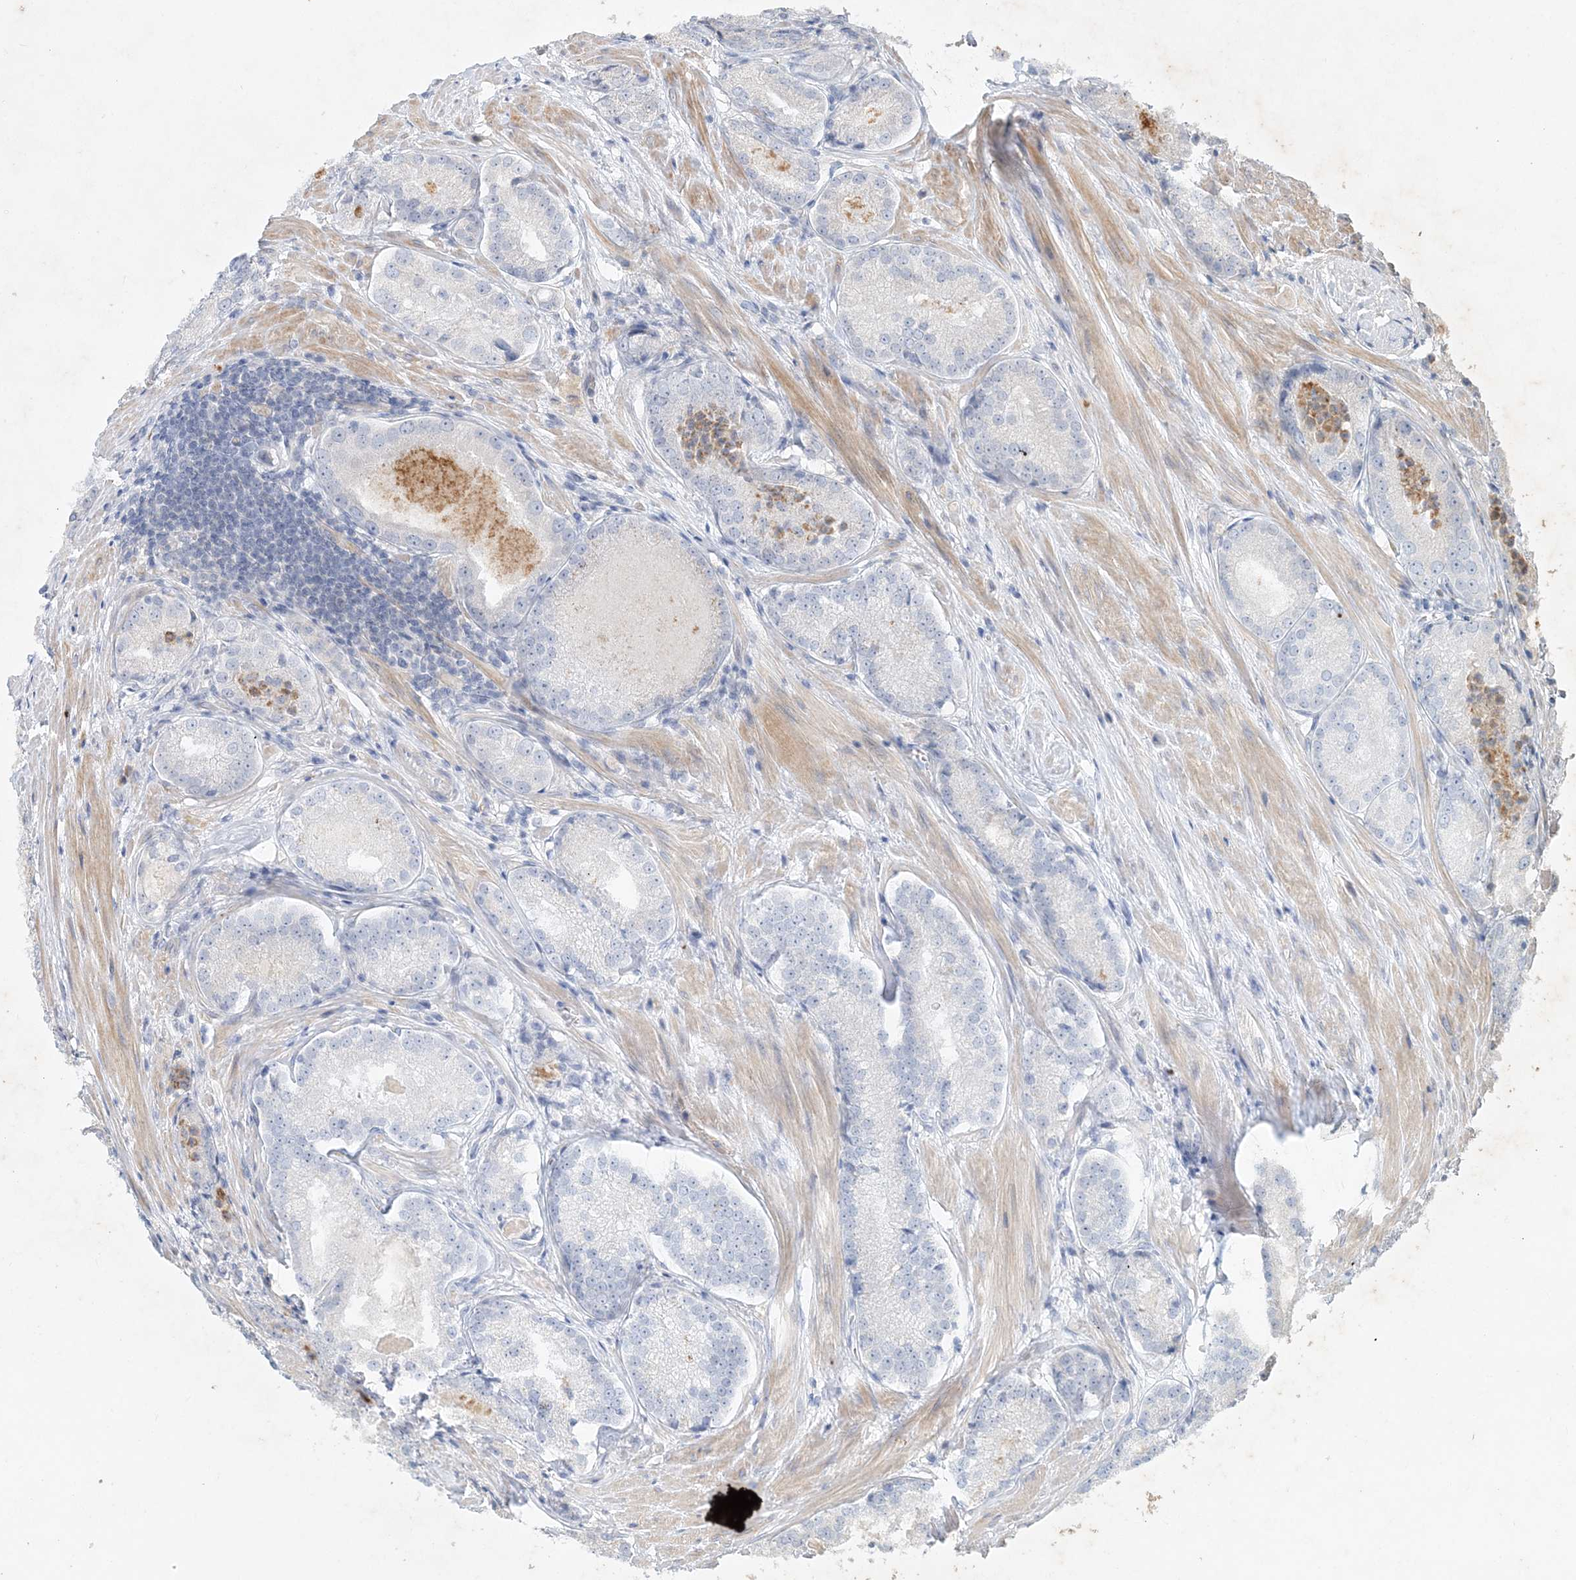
{"staining": {"intensity": "negative", "quantity": "none", "location": "none"}, "tissue": "prostate cancer", "cell_type": "Tumor cells", "image_type": "cancer", "snomed": [{"axis": "morphology", "description": "Adenocarcinoma, Low grade"}, {"axis": "topography", "description": "Prostate"}], "caption": "Tumor cells show no significant protein staining in prostate low-grade adenocarcinoma. (Brightfield microscopy of DAB immunohistochemistry (IHC) at high magnification).", "gene": "DNAH5", "patient": {"sex": "male", "age": 54}}